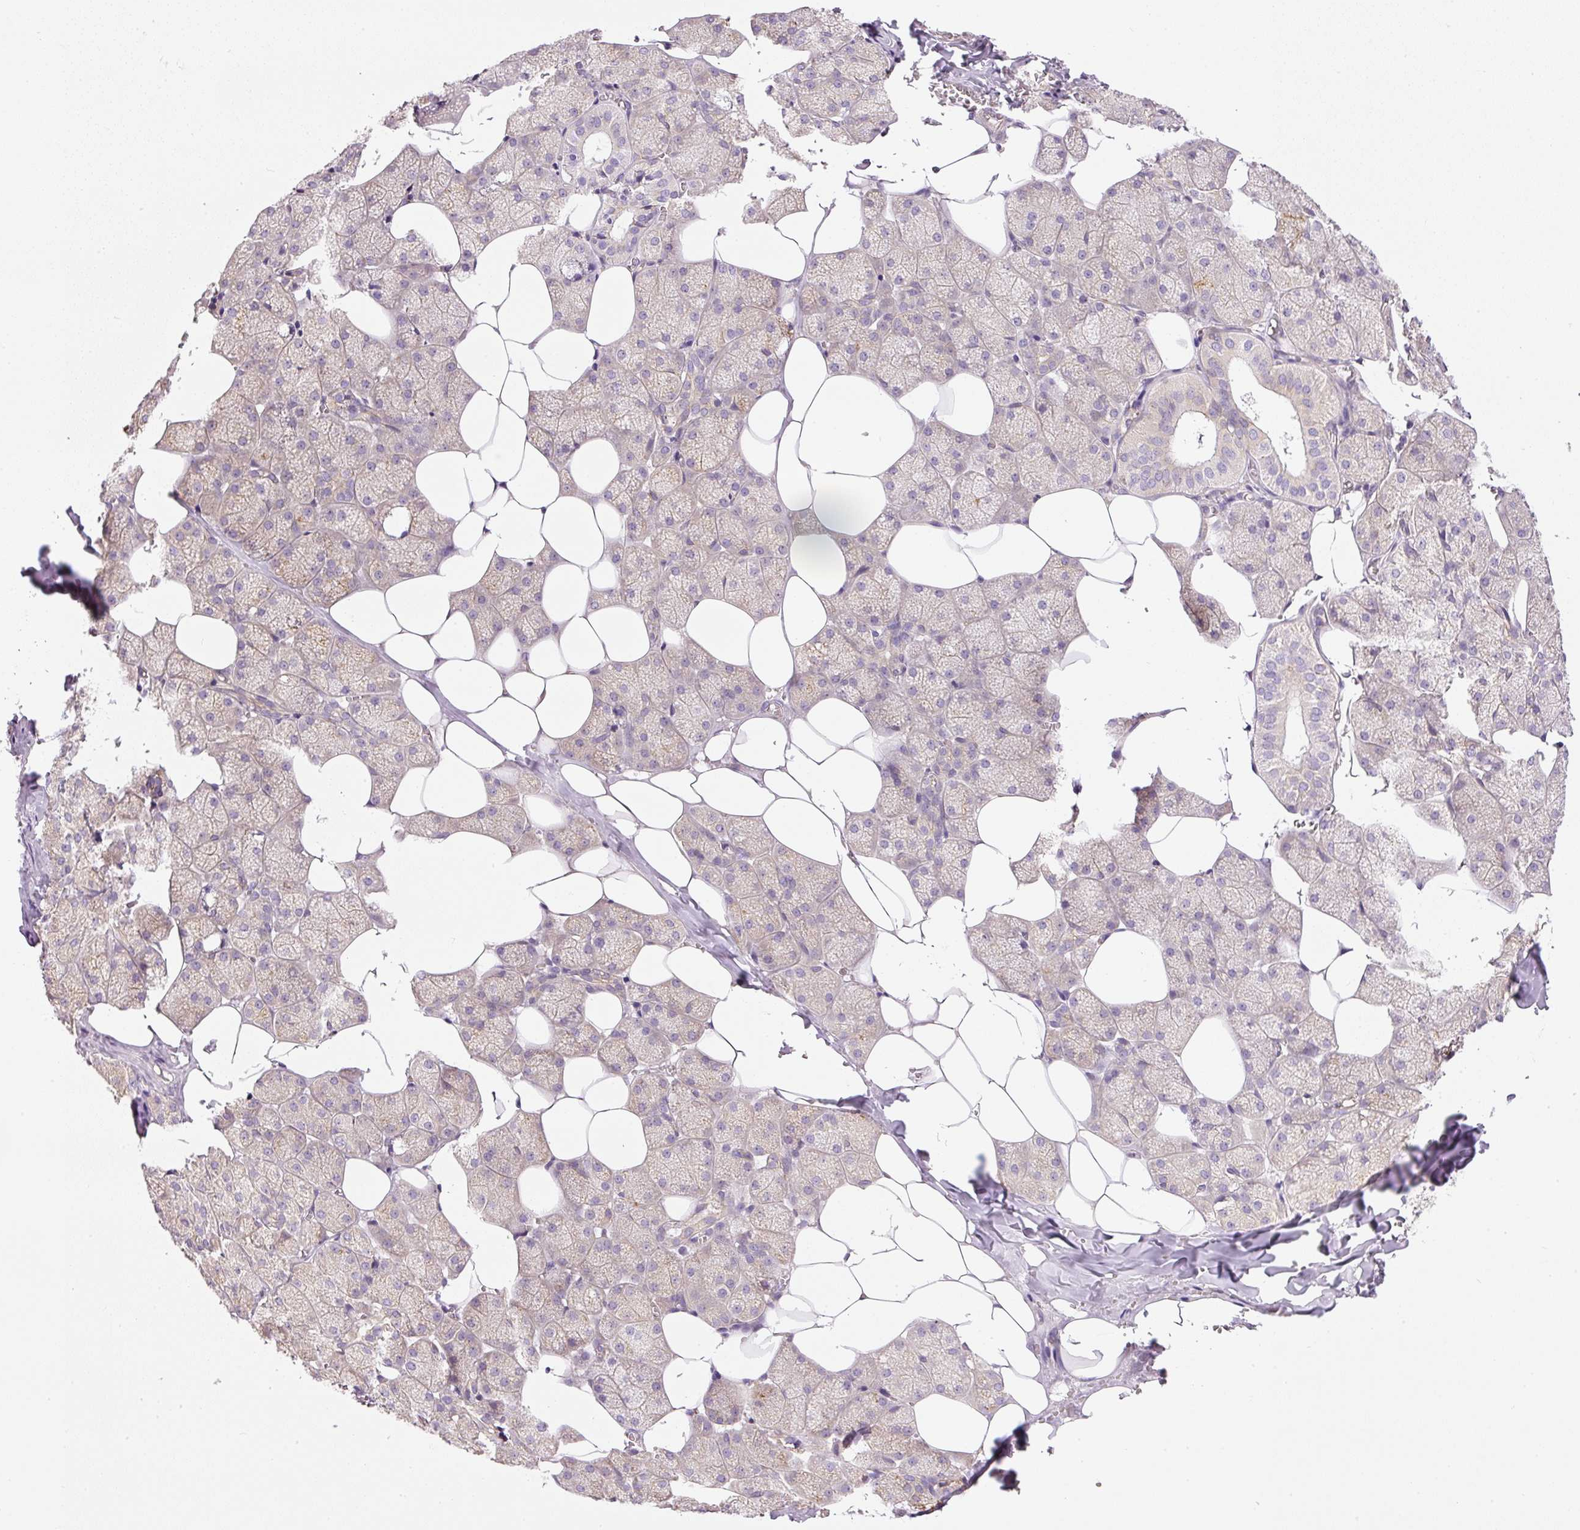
{"staining": {"intensity": "moderate", "quantity": "<25%", "location": "cytoplasmic/membranous"}, "tissue": "salivary gland", "cell_type": "Glandular cells", "image_type": "normal", "snomed": [{"axis": "morphology", "description": "Normal tissue, NOS"}, {"axis": "topography", "description": "Salivary gland"}, {"axis": "topography", "description": "Peripheral nerve tissue"}], "caption": "This photomicrograph demonstrates benign salivary gland stained with IHC to label a protein in brown. The cytoplasmic/membranous of glandular cells show moderate positivity for the protein. Nuclei are counter-stained blue.", "gene": "TBC1D2B", "patient": {"sex": "male", "age": 38}}